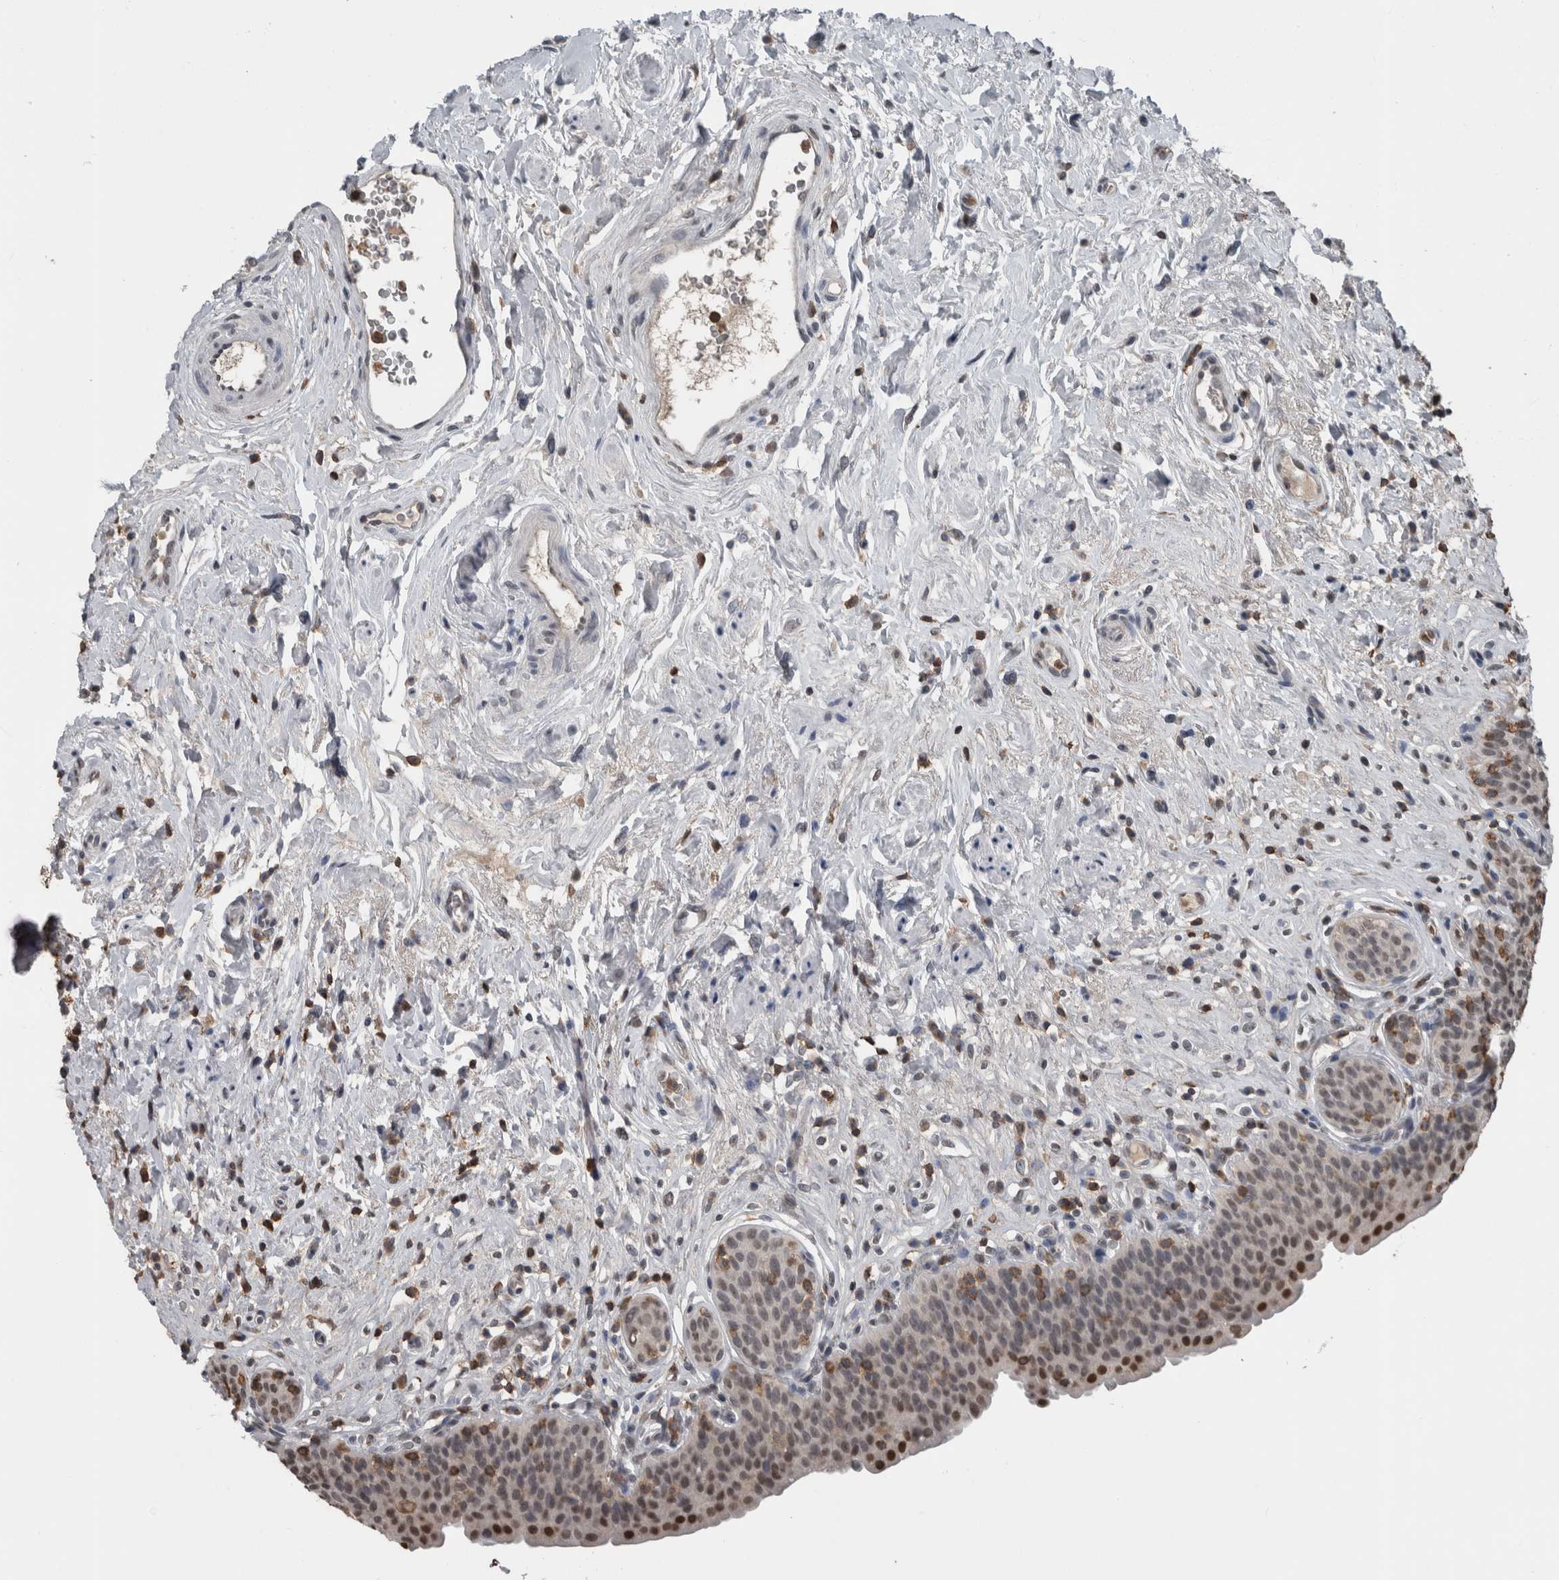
{"staining": {"intensity": "strong", "quantity": "25%-75%", "location": "nuclear"}, "tissue": "urinary bladder", "cell_type": "Urothelial cells", "image_type": "normal", "snomed": [{"axis": "morphology", "description": "Normal tissue, NOS"}, {"axis": "topography", "description": "Urinary bladder"}], "caption": "Immunohistochemical staining of unremarkable urinary bladder demonstrates strong nuclear protein expression in approximately 25%-75% of urothelial cells.", "gene": "MAFF", "patient": {"sex": "male", "age": 83}}